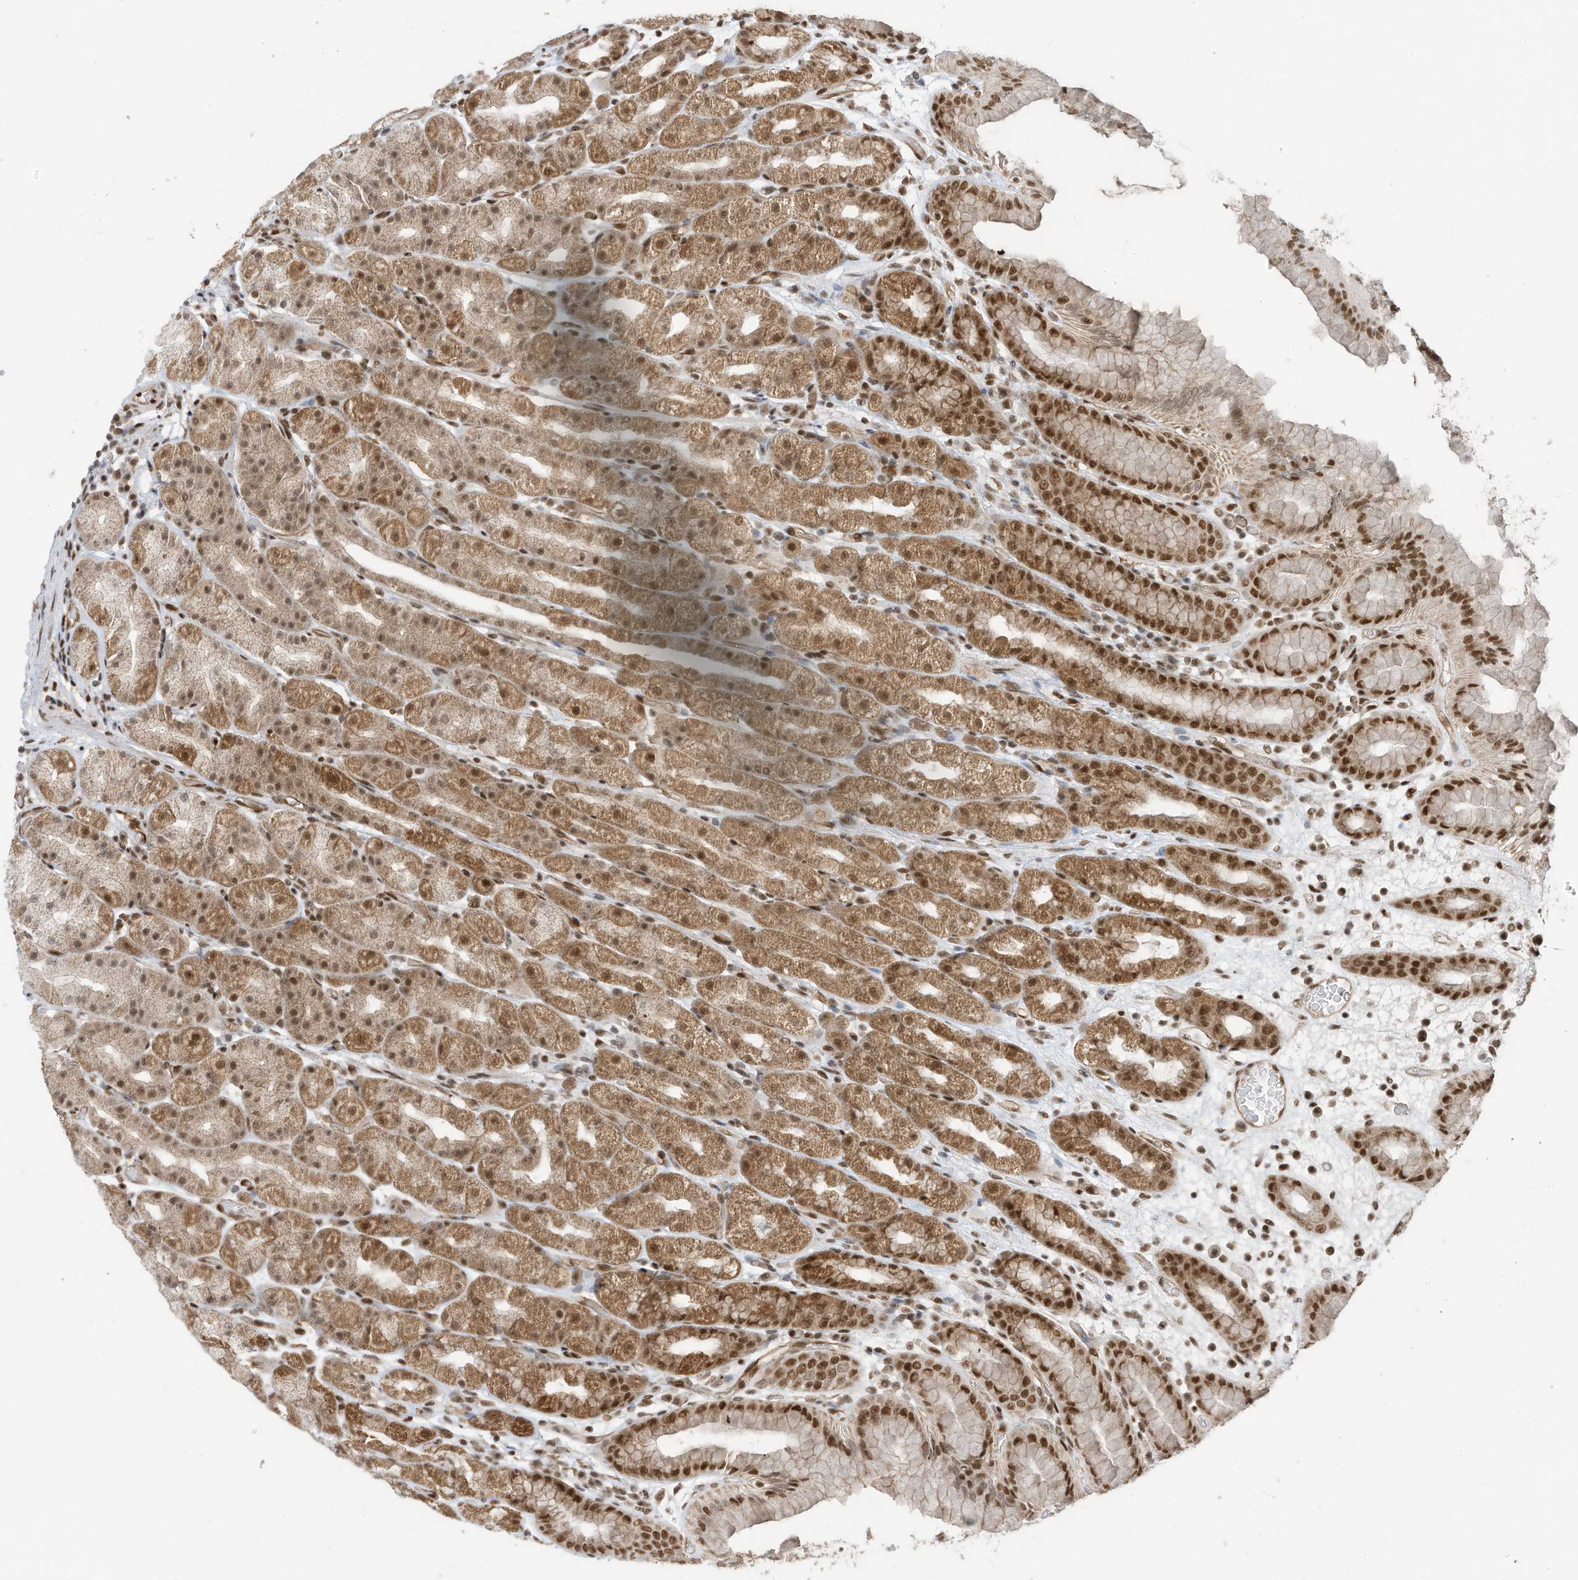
{"staining": {"intensity": "strong", "quantity": "25%-75%", "location": "cytoplasmic/membranous,nuclear"}, "tissue": "stomach", "cell_type": "Glandular cells", "image_type": "normal", "snomed": [{"axis": "morphology", "description": "Normal tissue, NOS"}, {"axis": "topography", "description": "Stomach, upper"}], "caption": "A high-resolution photomicrograph shows IHC staining of normal stomach, which shows strong cytoplasmic/membranous,nuclear positivity in approximately 25%-75% of glandular cells. The staining was performed using DAB (3,3'-diaminobenzidine) to visualize the protein expression in brown, while the nuclei were stained in blue with hematoxylin (Magnification: 20x).", "gene": "AURKAIP1", "patient": {"sex": "male", "age": 68}}